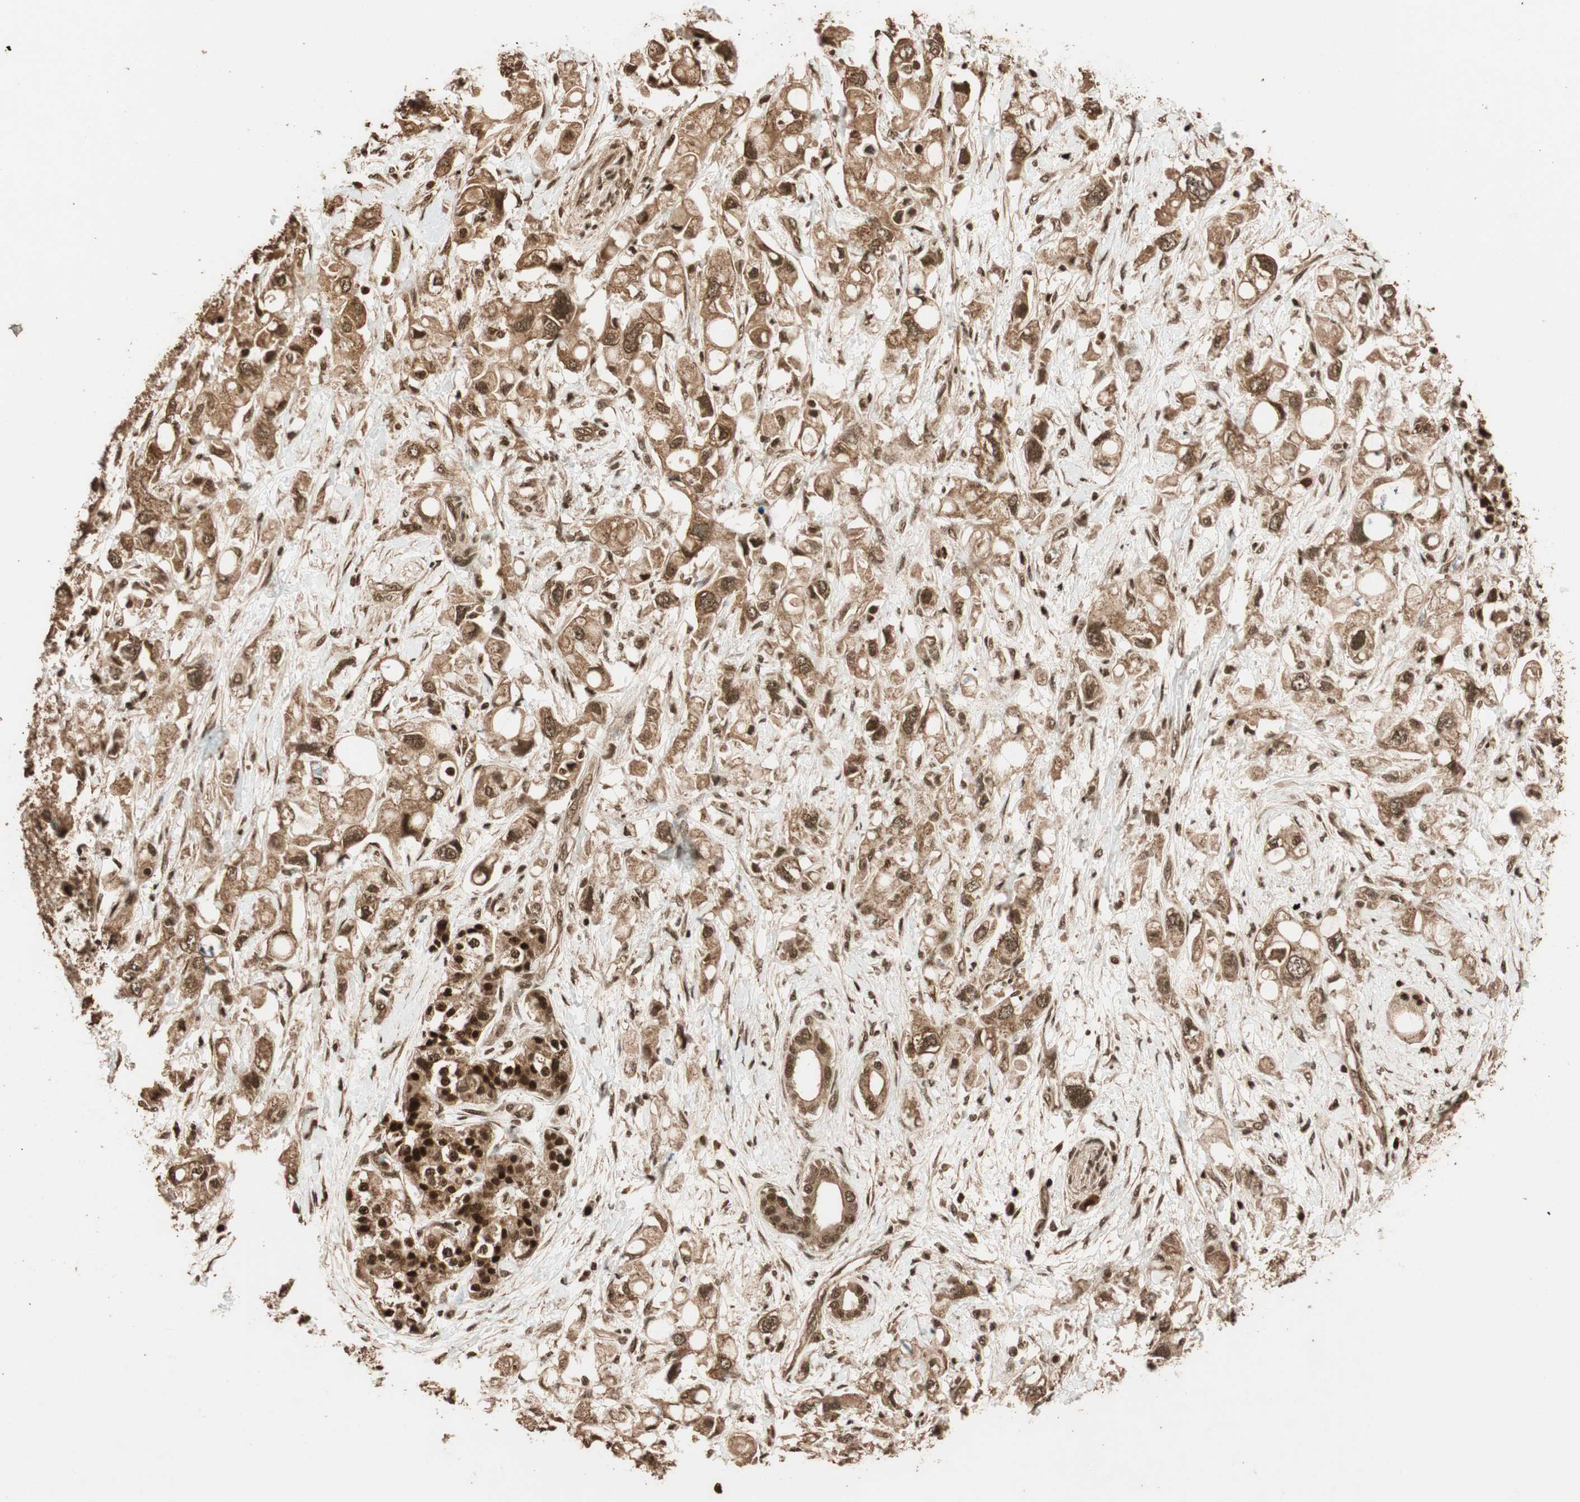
{"staining": {"intensity": "moderate", "quantity": ">75%", "location": "cytoplasmic/membranous,nuclear"}, "tissue": "pancreatic cancer", "cell_type": "Tumor cells", "image_type": "cancer", "snomed": [{"axis": "morphology", "description": "Adenocarcinoma, NOS"}, {"axis": "topography", "description": "Pancreas"}], "caption": "Protein staining of pancreatic cancer tissue reveals moderate cytoplasmic/membranous and nuclear staining in approximately >75% of tumor cells. Using DAB (brown) and hematoxylin (blue) stains, captured at high magnification using brightfield microscopy.", "gene": "ALKBH5", "patient": {"sex": "female", "age": 56}}